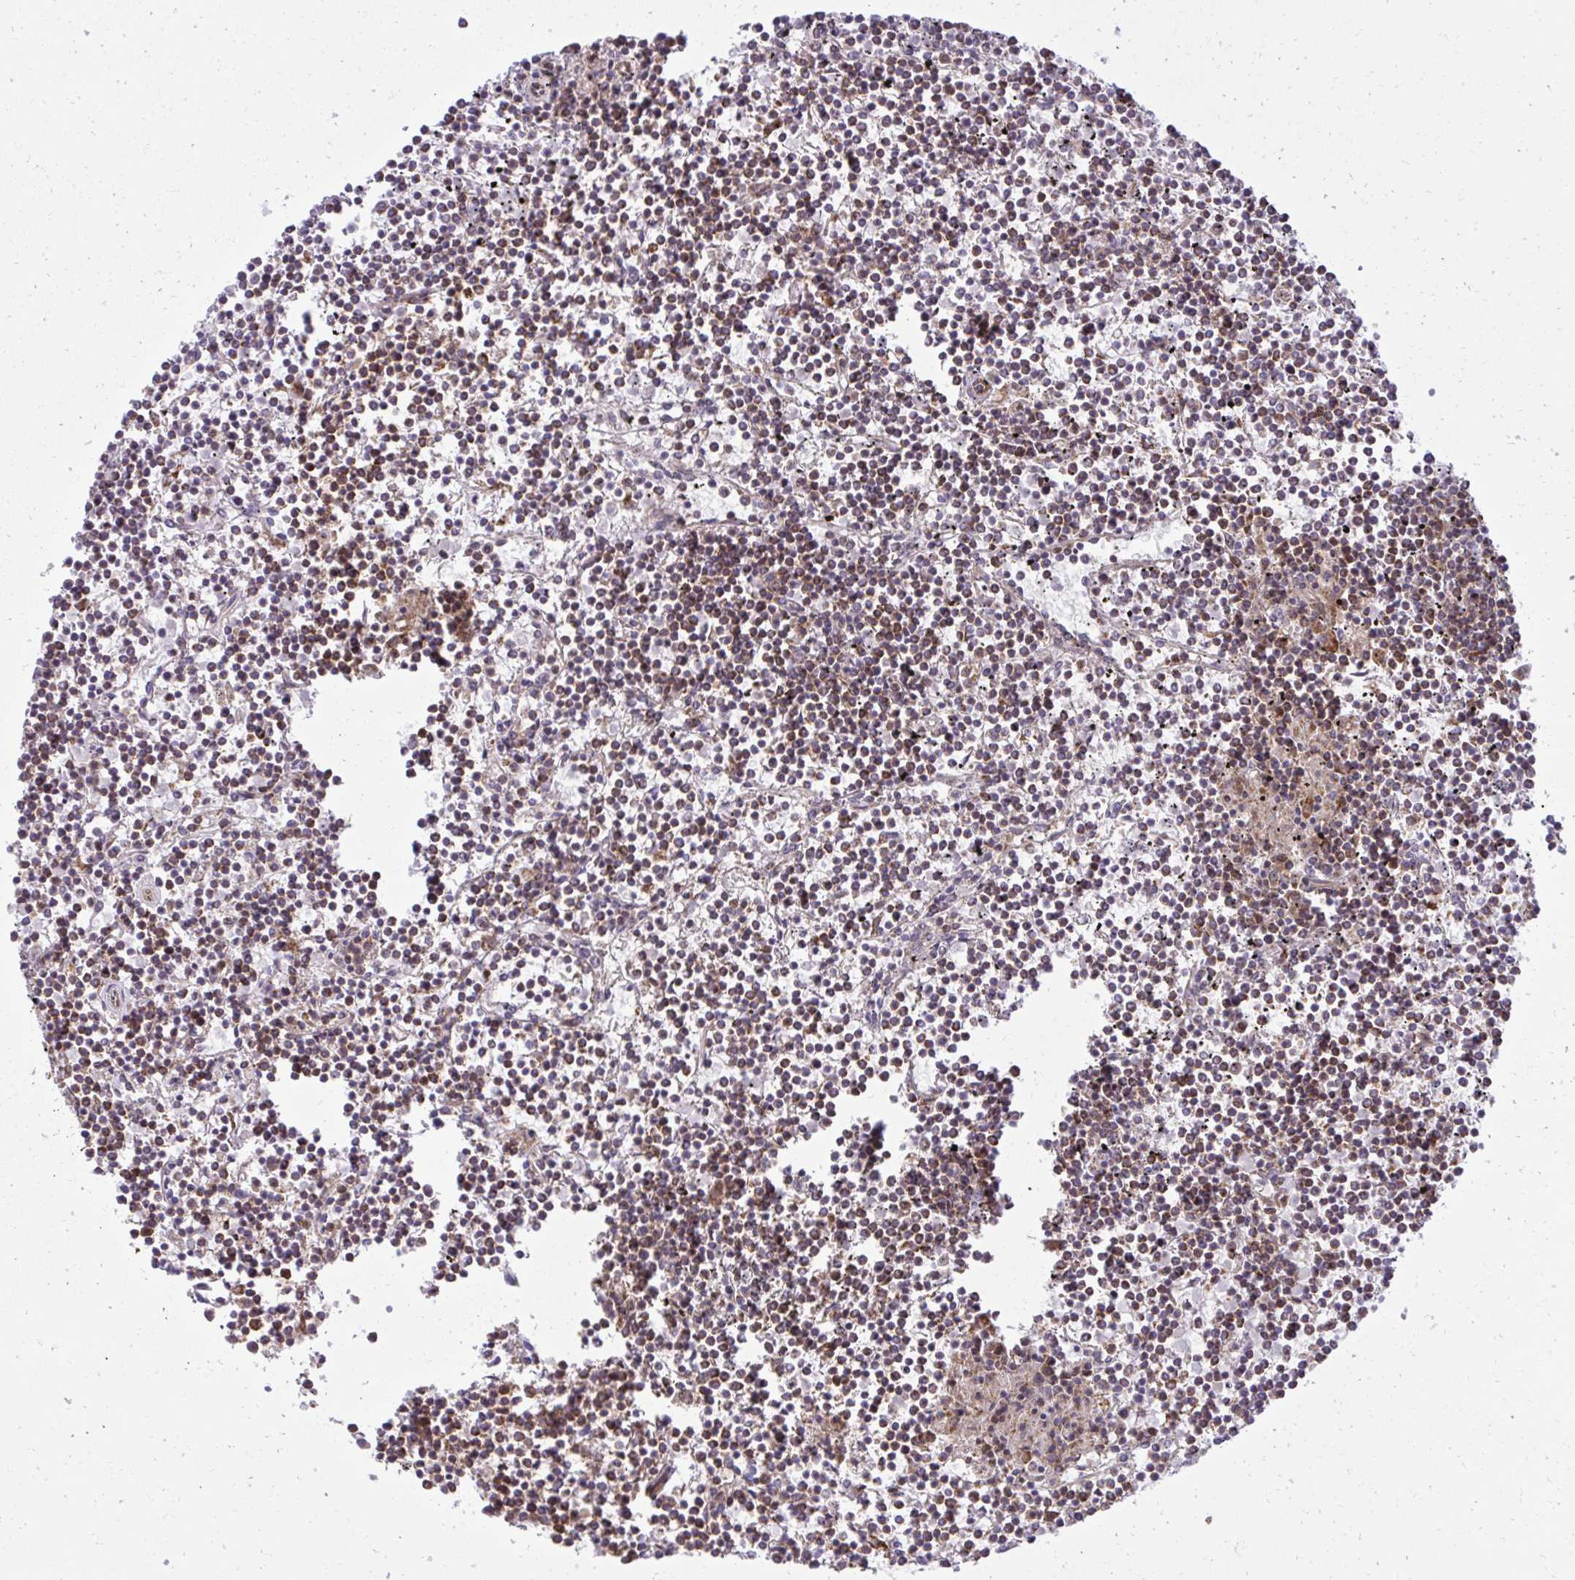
{"staining": {"intensity": "moderate", "quantity": ">75%", "location": "cytoplasmic/membranous"}, "tissue": "lymphoma", "cell_type": "Tumor cells", "image_type": "cancer", "snomed": [{"axis": "morphology", "description": "Malignant lymphoma, non-Hodgkin's type, Low grade"}, {"axis": "topography", "description": "Spleen"}], "caption": "Moderate cytoplasmic/membranous staining is seen in about >75% of tumor cells in malignant lymphoma, non-Hodgkin's type (low-grade).", "gene": "LIMS1", "patient": {"sex": "female", "age": 19}}